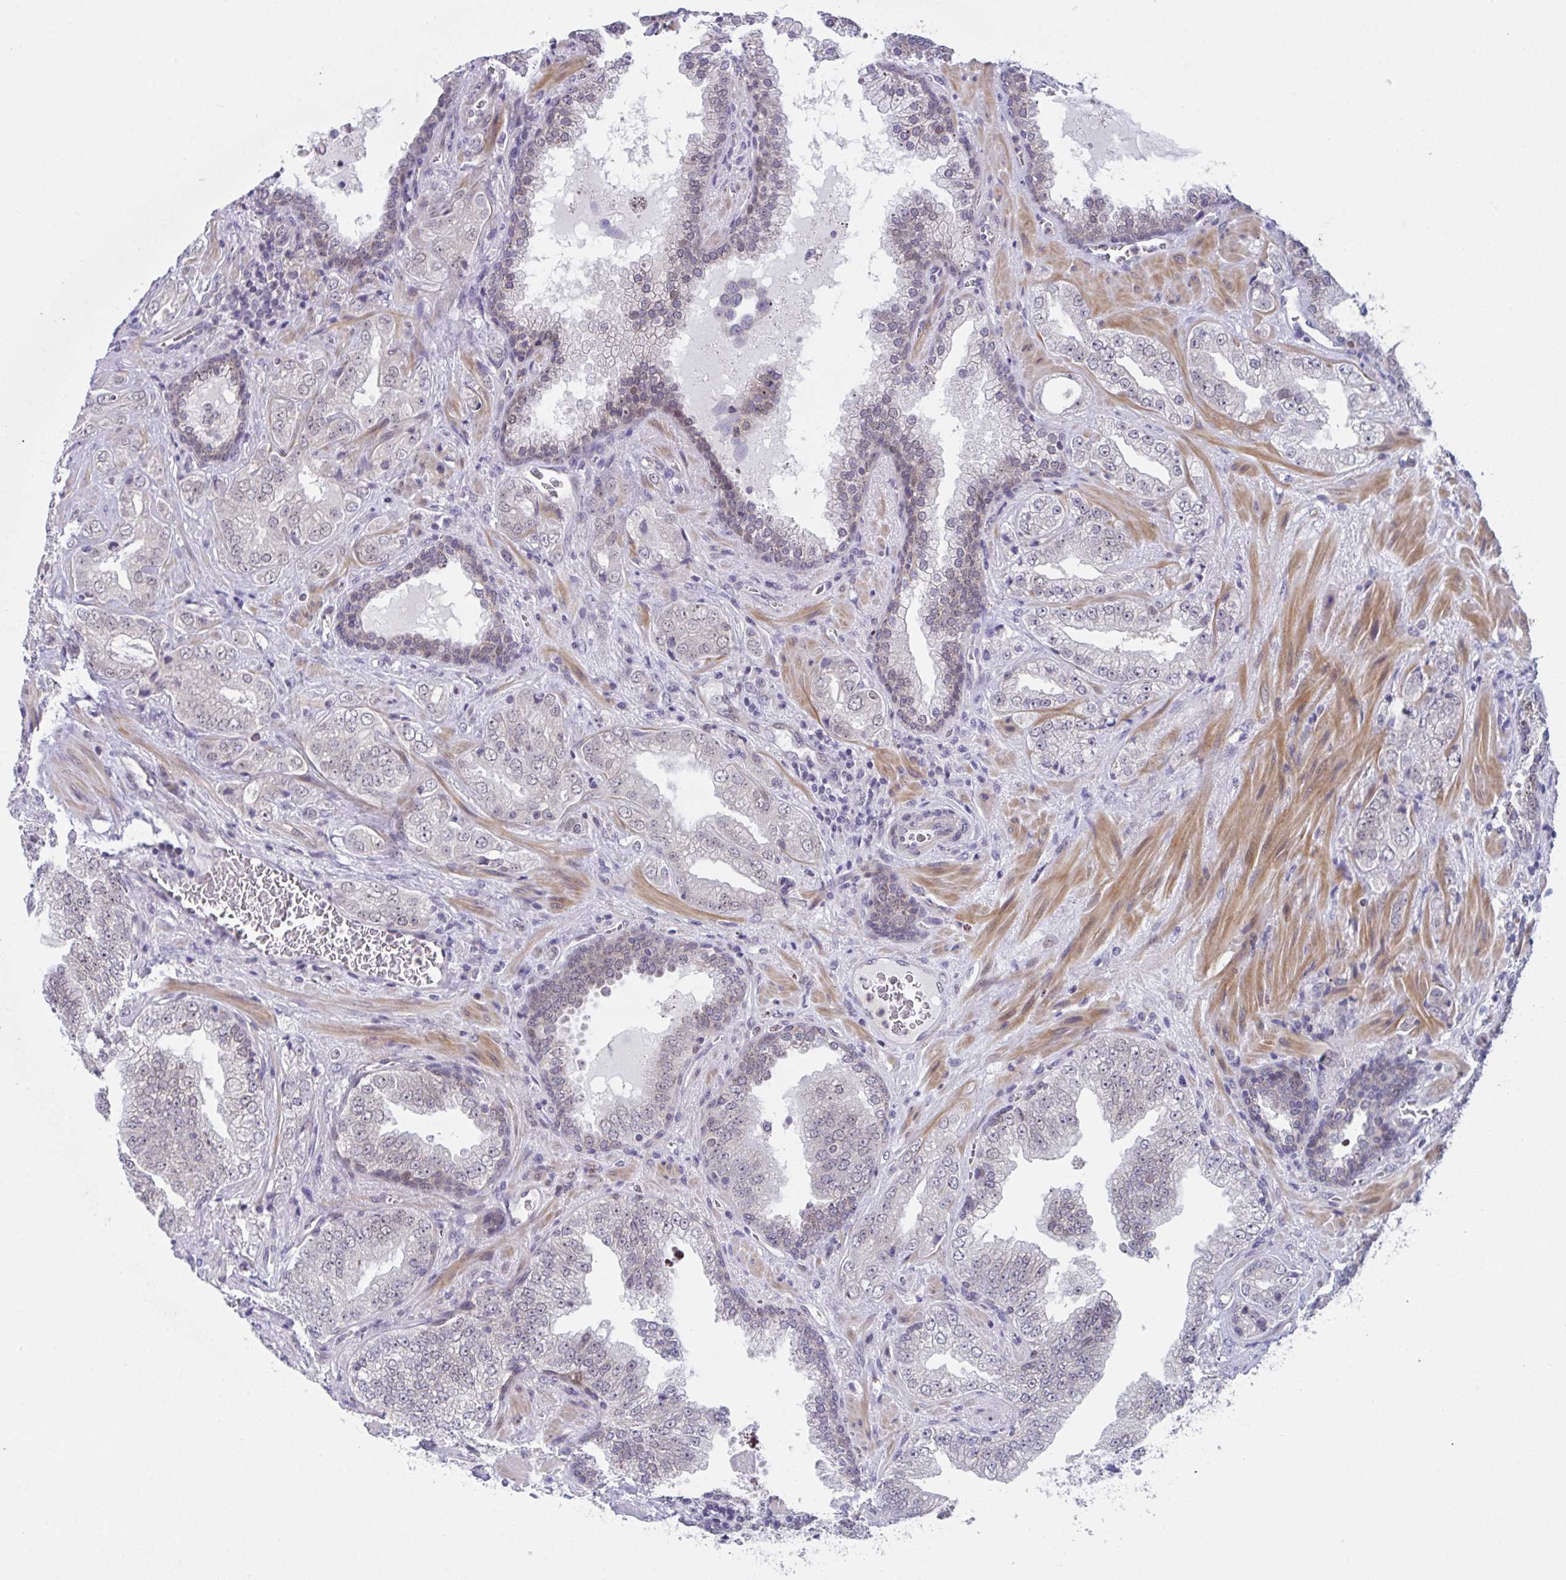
{"staining": {"intensity": "weak", "quantity": "<25%", "location": "nuclear"}, "tissue": "prostate cancer", "cell_type": "Tumor cells", "image_type": "cancer", "snomed": [{"axis": "morphology", "description": "Adenocarcinoma, High grade"}, {"axis": "topography", "description": "Prostate"}], "caption": "Tumor cells are negative for brown protein staining in prostate cancer.", "gene": "RBM18", "patient": {"sex": "male", "age": 67}}